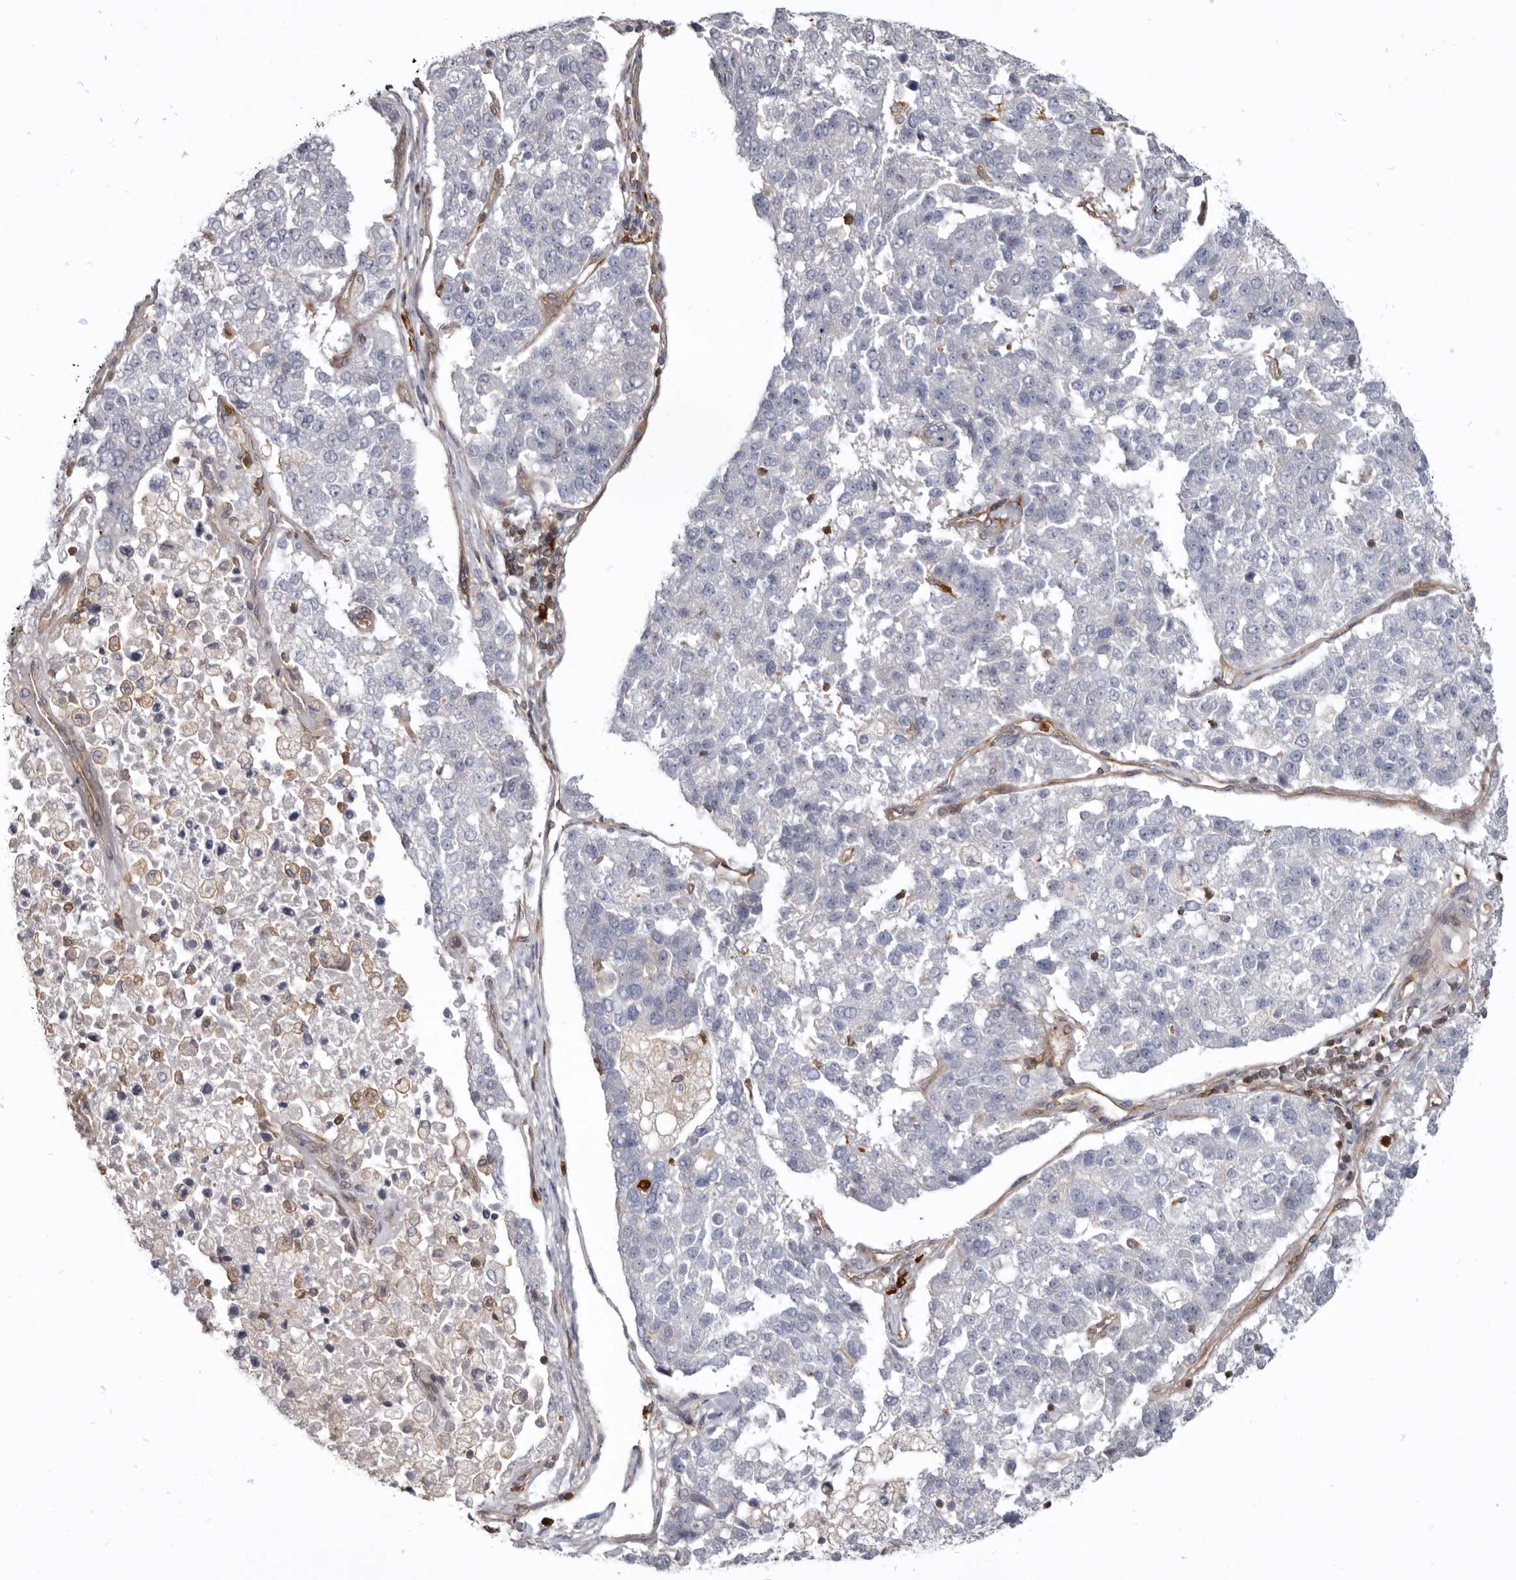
{"staining": {"intensity": "negative", "quantity": "none", "location": "none"}, "tissue": "pancreatic cancer", "cell_type": "Tumor cells", "image_type": "cancer", "snomed": [{"axis": "morphology", "description": "Adenocarcinoma, NOS"}, {"axis": "topography", "description": "Pancreas"}], "caption": "The immunohistochemistry micrograph has no significant positivity in tumor cells of pancreatic cancer (adenocarcinoma) tissue. (Immunohistochemistry, brightfield microscopy, high magnification).", "gene": "CBL", "patient": {"sex": "female", "age": 61}}